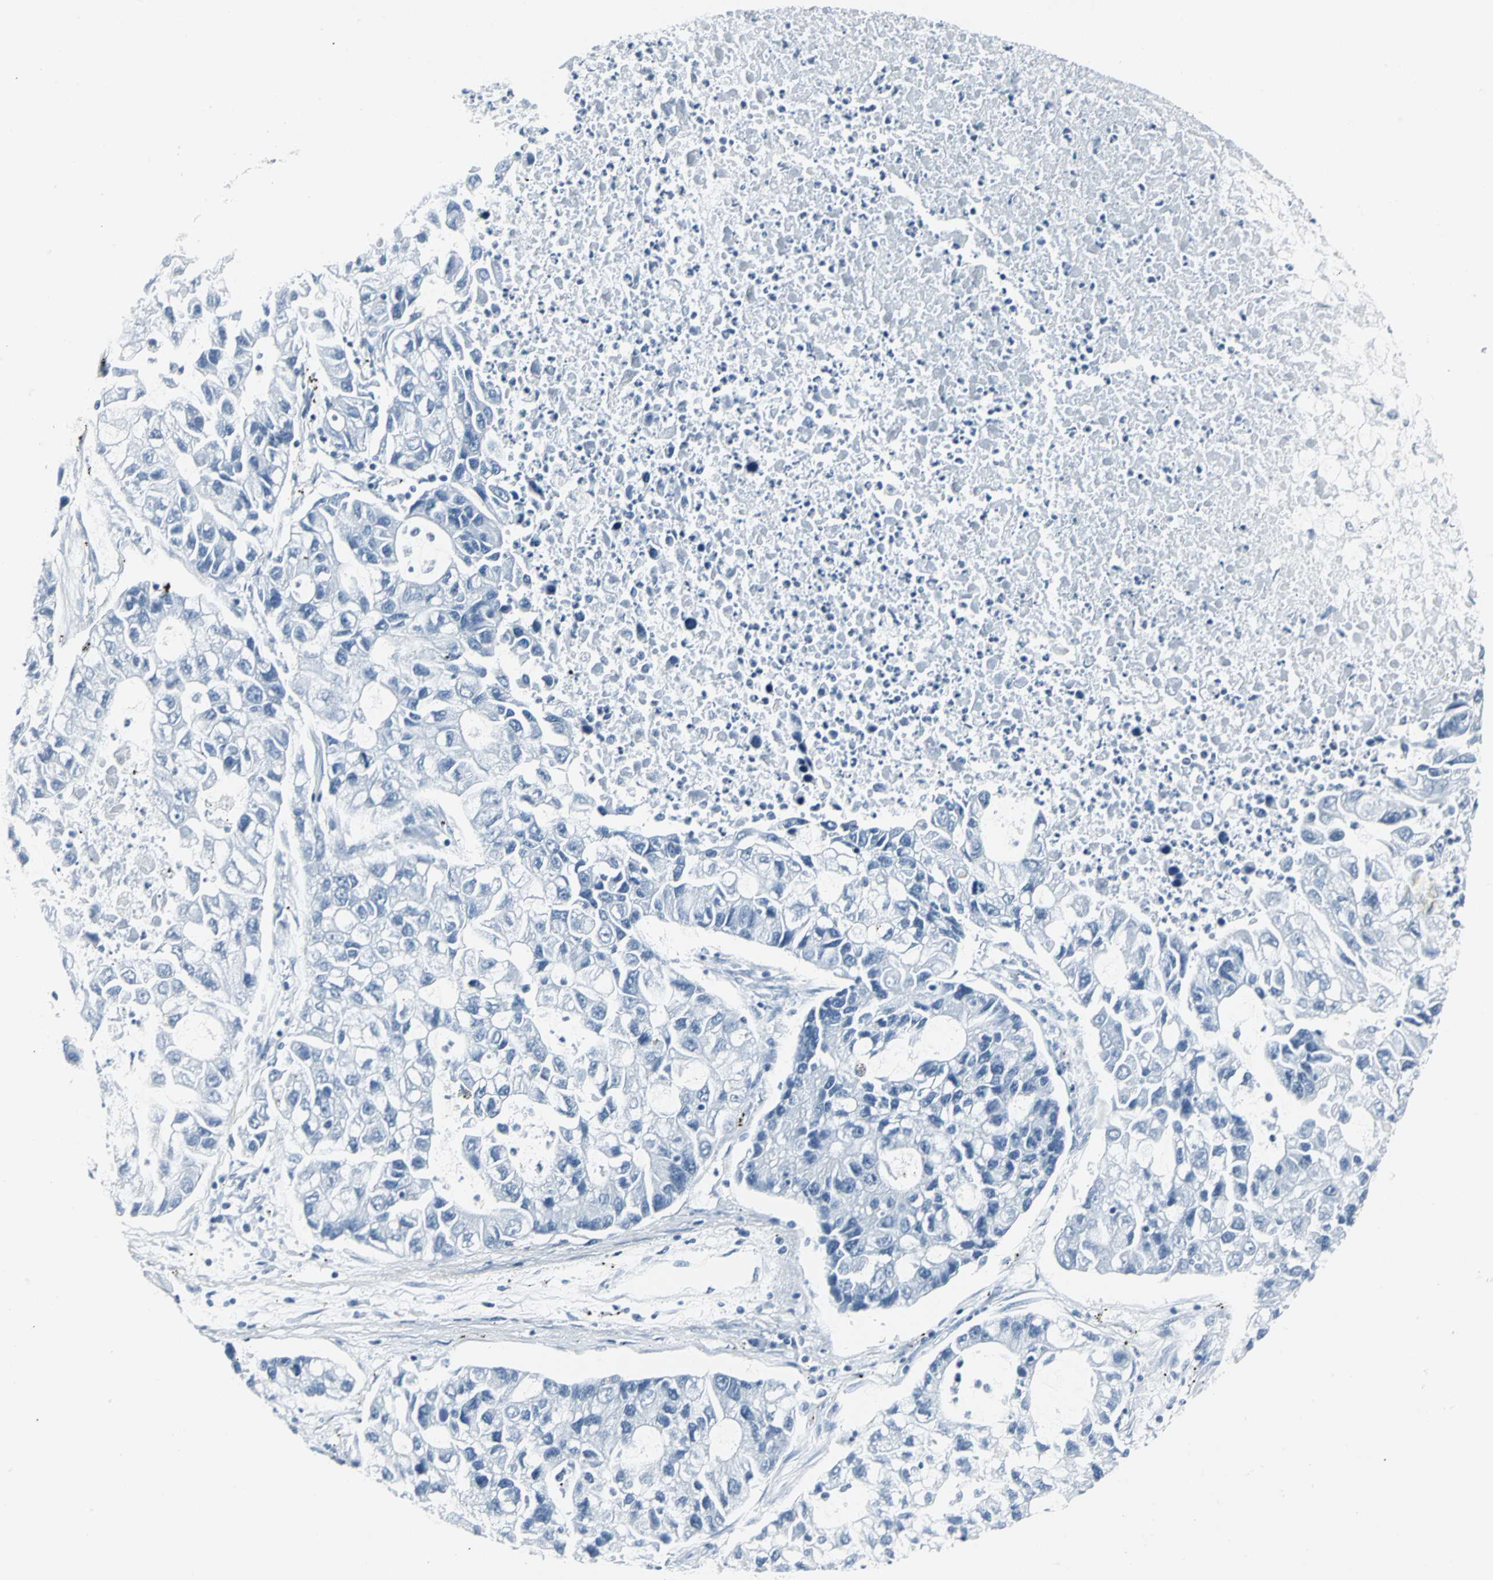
{"staining": {"intensity": "negative", "quantity": "none", "location": "none"}, "tissue": "lung cancer", "cell_type": "Tumor cells", "image_type": "cancer", "snomed": [{"axis": "morphology", "description": "Adenocarcinoma, NOS"}, {"axis": "topography", "description": "Lung"}], "caption": "High magnification brightfield microscopy of lung cancer (adenocarcinoma) stained with DAB (3,3'-diaminobenzidine) (brown) and counterstained with hematoxylin (blue): tumor cells show no significant staining.", "gene": "IQGAP2", "patient": {"sex": "female", "age": 51}}